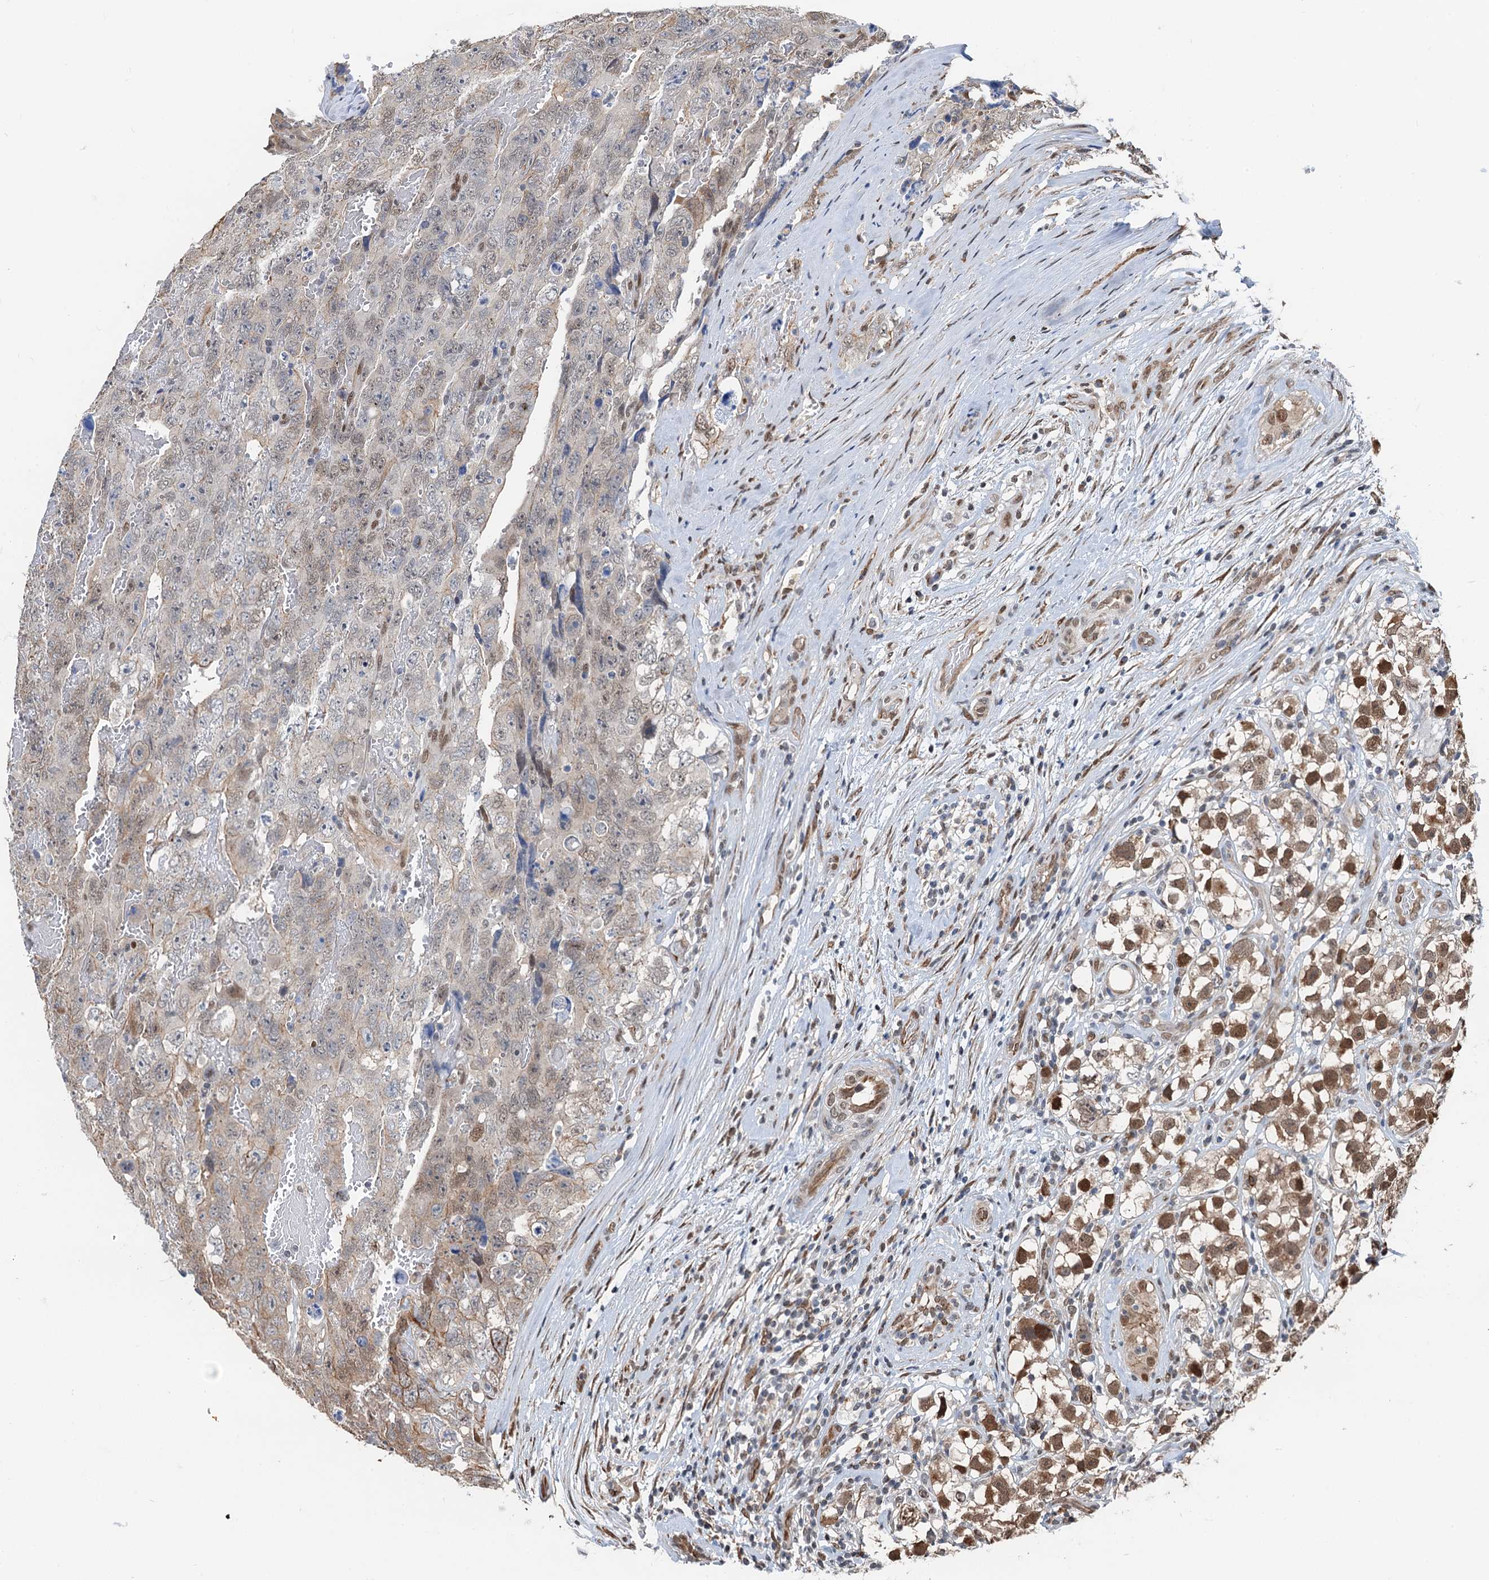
{"staining": {"intensity": "moderate", "quantity": "<25%", "location": "cytoplasmic/membranous,nuclear"}, "tissue": "testis cancer", "cell_type": "Tumor cells", "image_type": "cancer", "snomed": [{"axis": "morphology", "description": "Carcinoma, Embryonal, NOS"}, {"axis": "topography", "description": "Testis"}], "caption": "Immunohistochemistry histopathology image of human testis cancer stained for a protein (brown), which displays low levels of moderate cytoplasmic/membranous and nuclear staining in about <25% of tumor cells.", "gene": "CFDP1", "patient": {"sex": "male", "age": 45}}